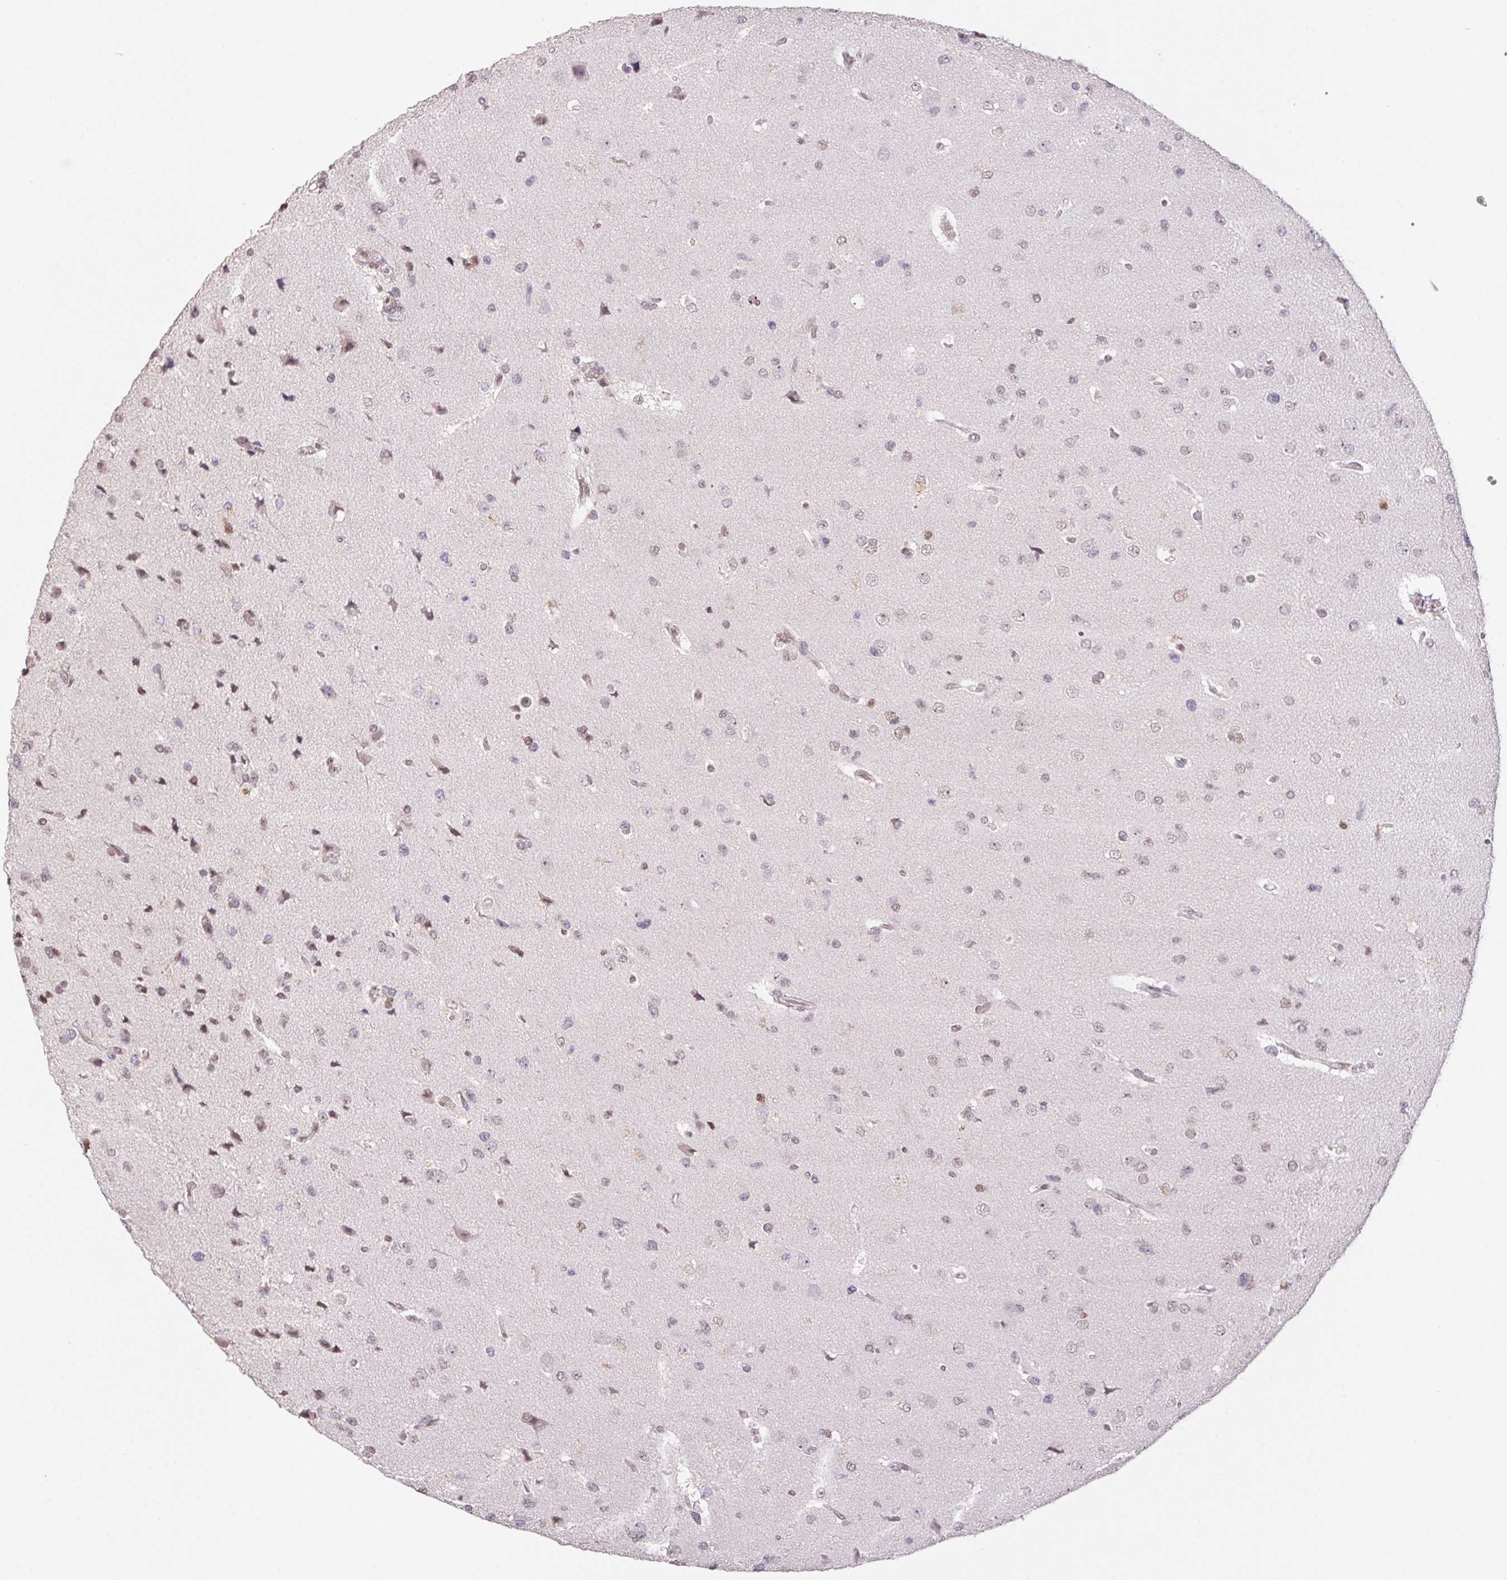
{"staining": {"intensity": "negative", "quantity": "none", "location": "none"}, "tissue": "glioma", "cell_type": "Tumor cells", "image_type": "cancer", "snomed": [{"axis": "morphology", "description": "Glioma, malignant, Low grade"}, {"axis": "topography", "description": "Brain"}], "caption": "IHC of glioma exhibits no staining in tumor cells.", "gene": "POLD3", "patient": {"sex": "female", "age": 55}}